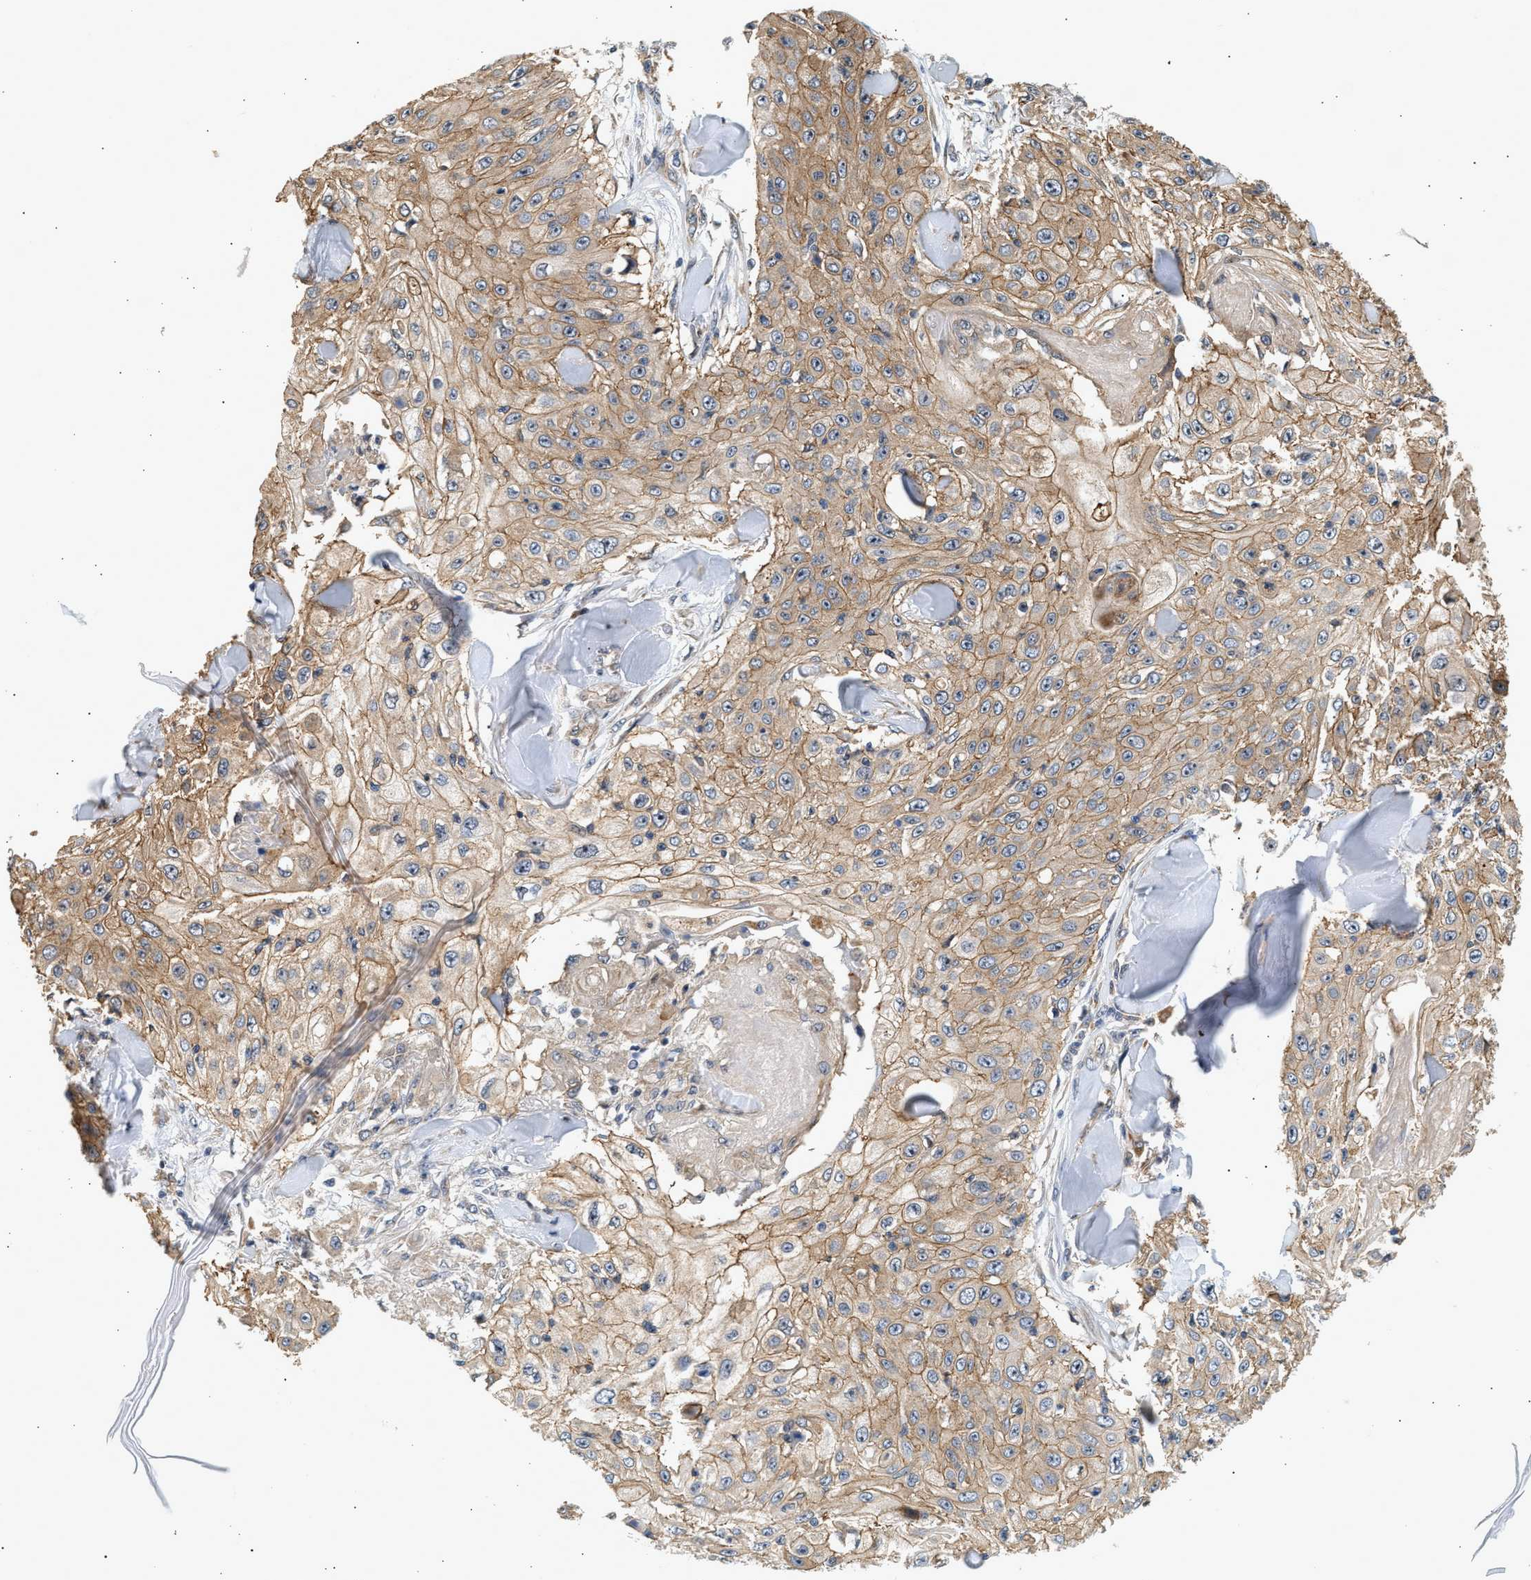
{"staining": {"intensity": "moderate", "quantity": ">75%", "location": "cytoplasmic/membranous"}, "tissue": "skin cancer", "cell_type": "Tumor cells", "image_type": "cancer", "snomed": [{"axis": "morphology", "description": "Squamous cell carcinoma, NOS"}, {"axis": "topography", "description": "Skin"}], "caption": "This is a micrograph of immunohistochemistry staining of squamous cell carcinoma (skin), which shows moderate expression in the cytoplasmic/membranous of tumor cells.", "gene": "DUSP14", "patient": {"sex": "male", "age": 86}}